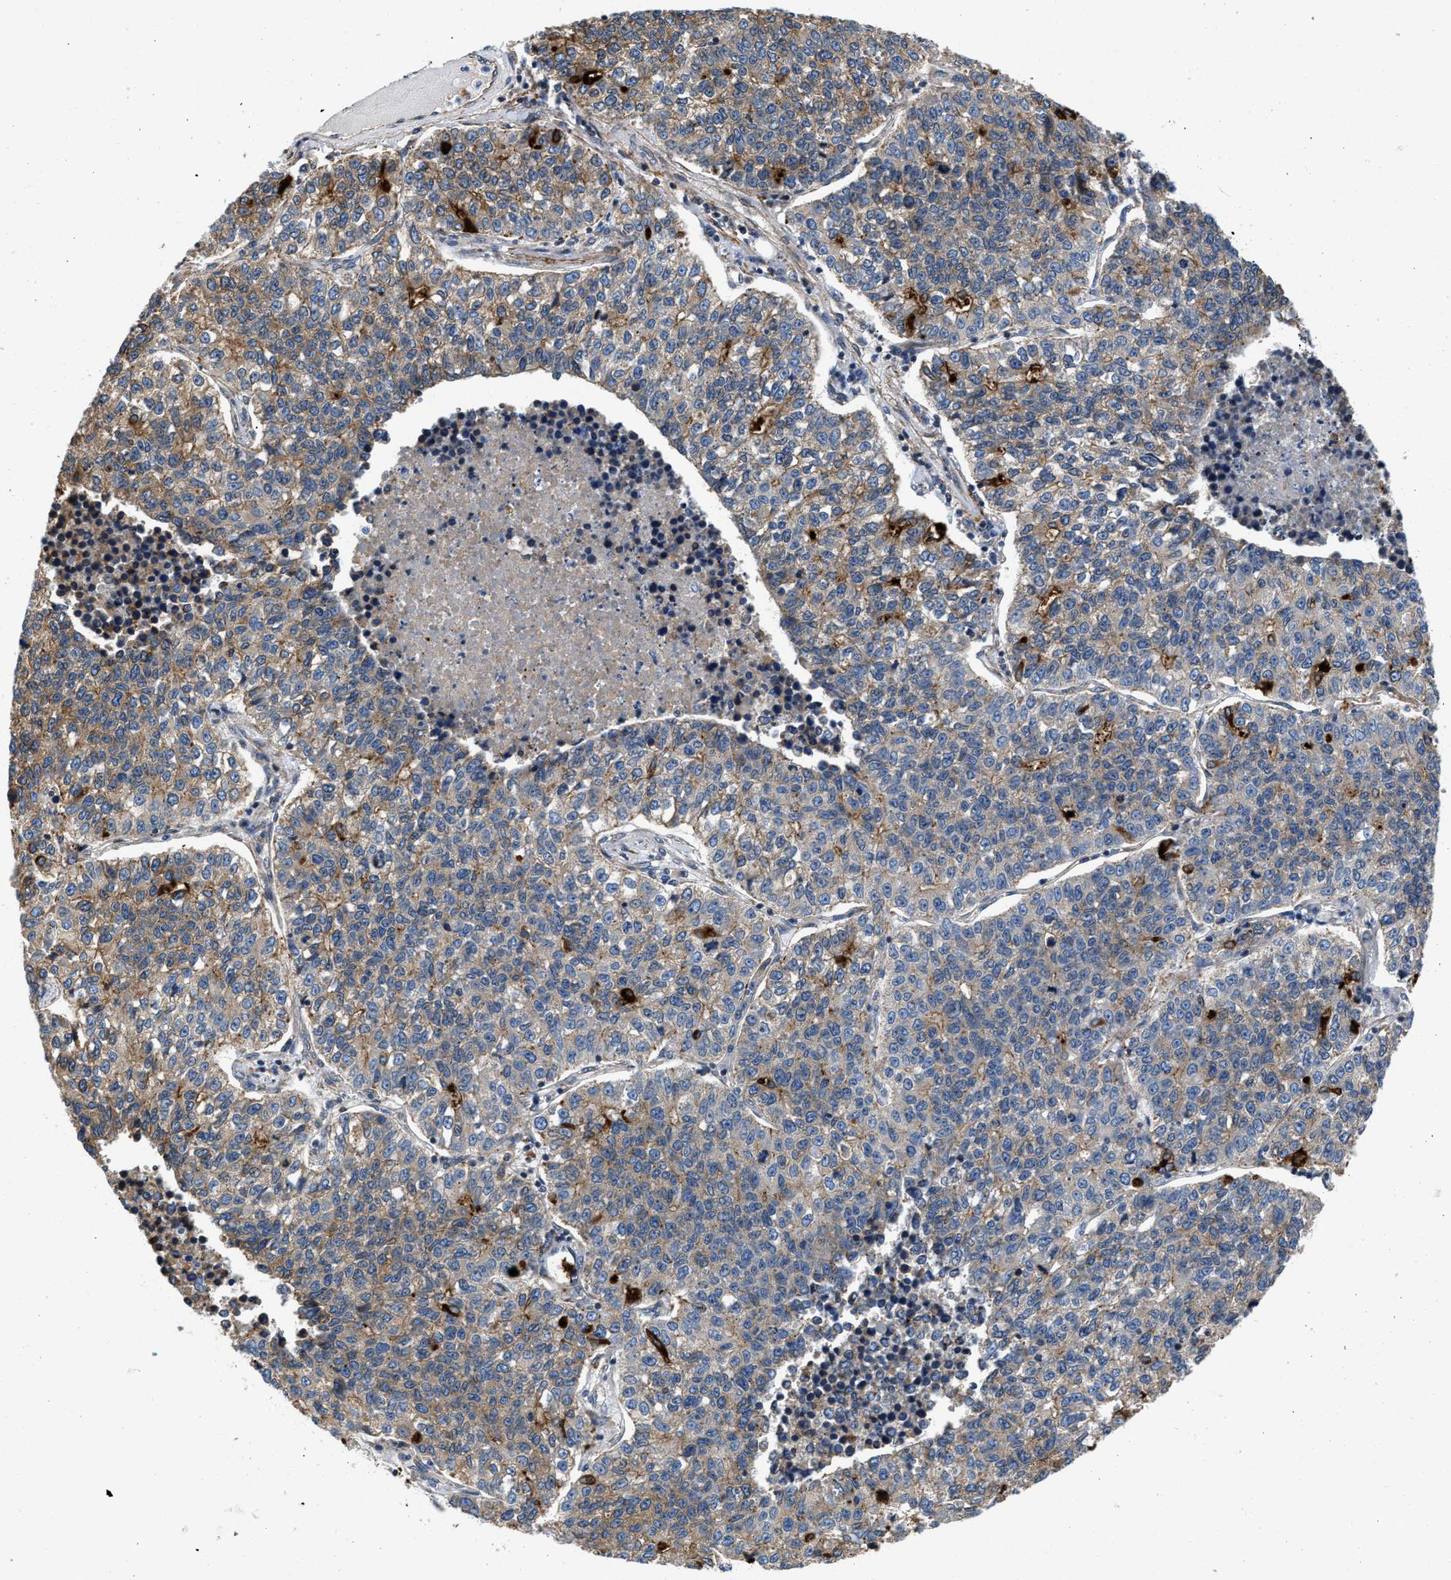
{"staining": {"intensity": "moderate", "quantity": ">75%", "location": "cytoplasmic/membranous"}, "tissue": "lung cancer", "cell_type": "Tumor cells", "image_type": "cancer", "snomed": [{"axis": "morphology", "description": "Adenocarcinoma, NOS"}, {"axis": "topography", "description": "Lung"}], "caption": "Protein expression analysis of lung cancer (adenocarcinoma) reveals moderate cytoplasmic/membranous expression in approximately >75% of tumor cells.", "gene": "ARL6IP5", "patient": {"sex": "male", "age": 49}}